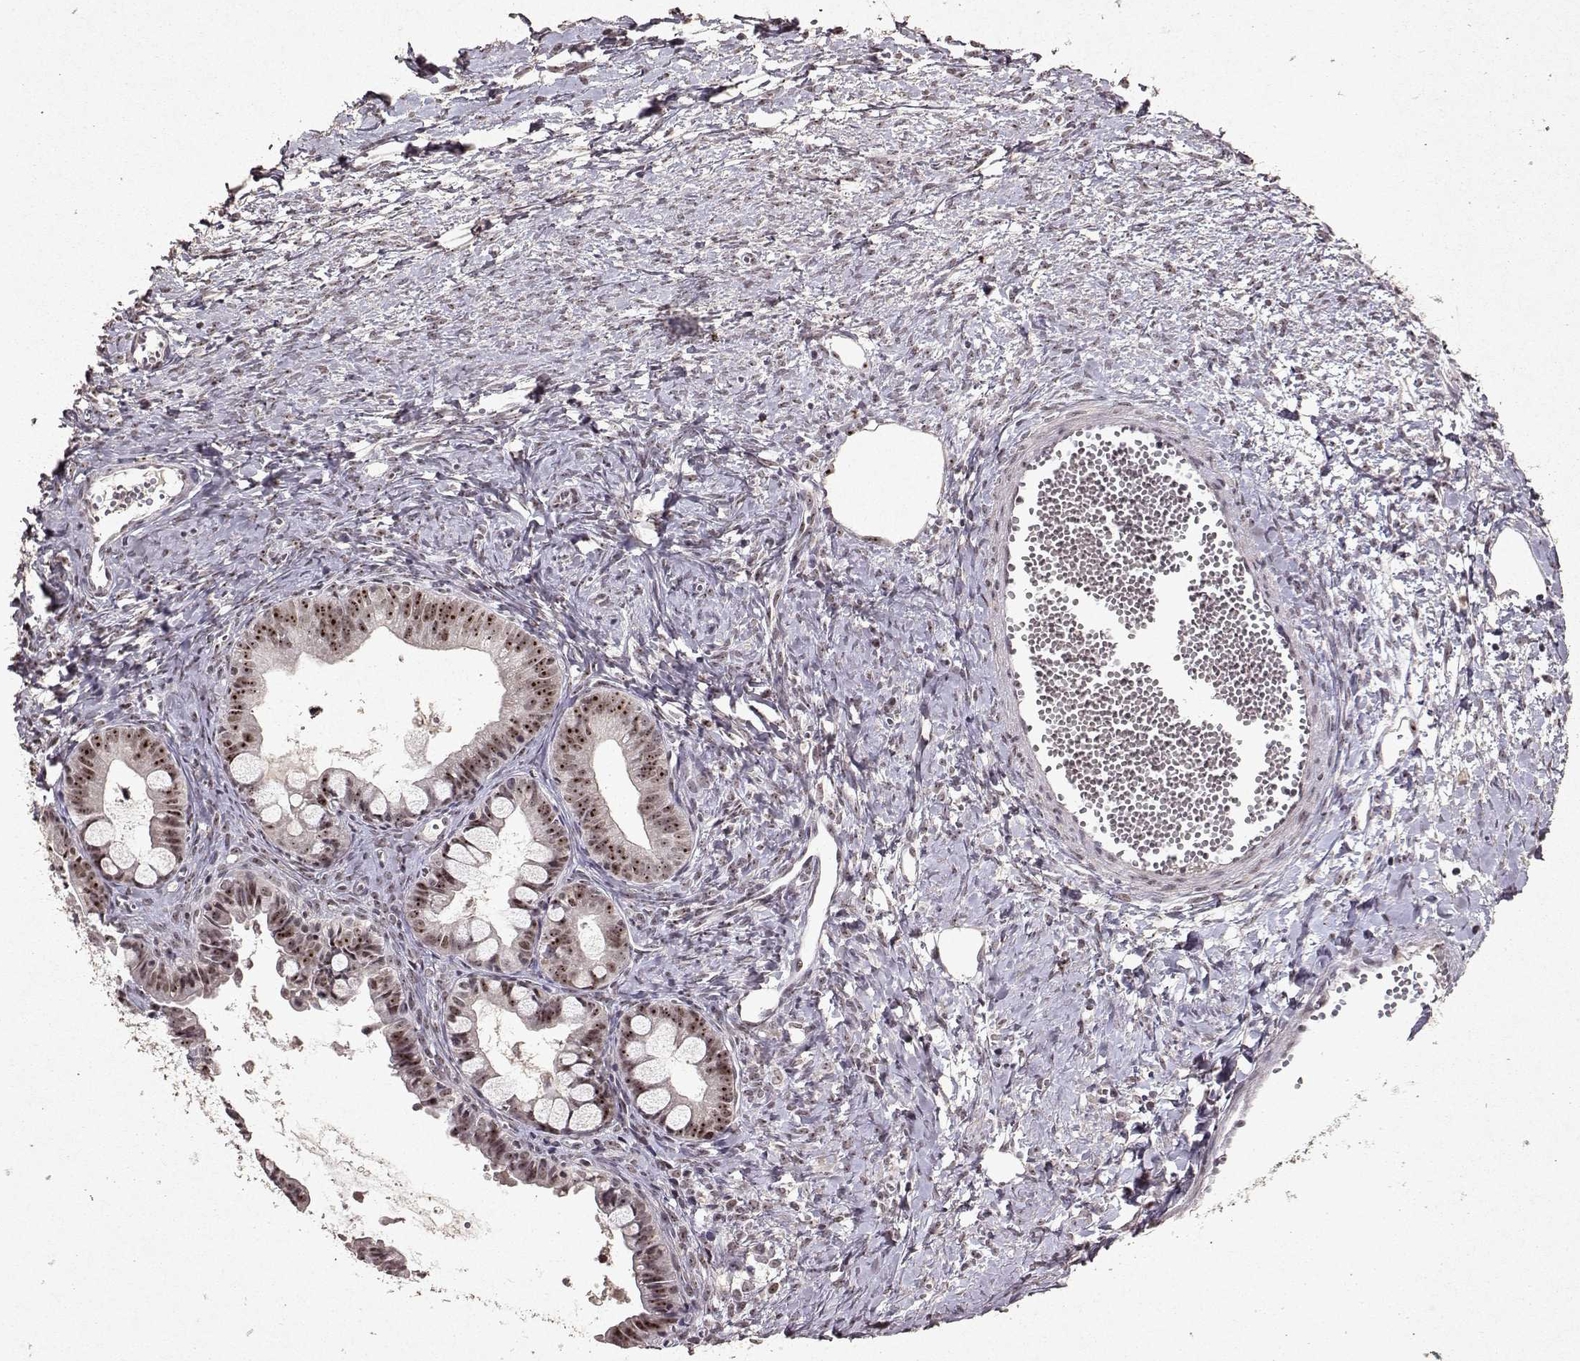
{"staining": {"intensity": "strong", "quantity": ">75%", "location": "nuclear"}, "tissue": "ovarian cancer", "cell_type": "Tumor cells", "image_type": "cancer", "snomed": [{"axis": "morphology", "description": "Cystadenocarcinoma, mucinous, NOS"}, {"axis": "topography", "description": "Ovary"}], "caption": "Tumor cells exhibit strong nuclear expression in approximately >75% of cells in ovarian cancer (mucinous cystadenocarcinoma). (IHC, brightfield microscopy, high magnification).", "gene": "DDX56", "patient": {"sex": "female", "age": 63}}